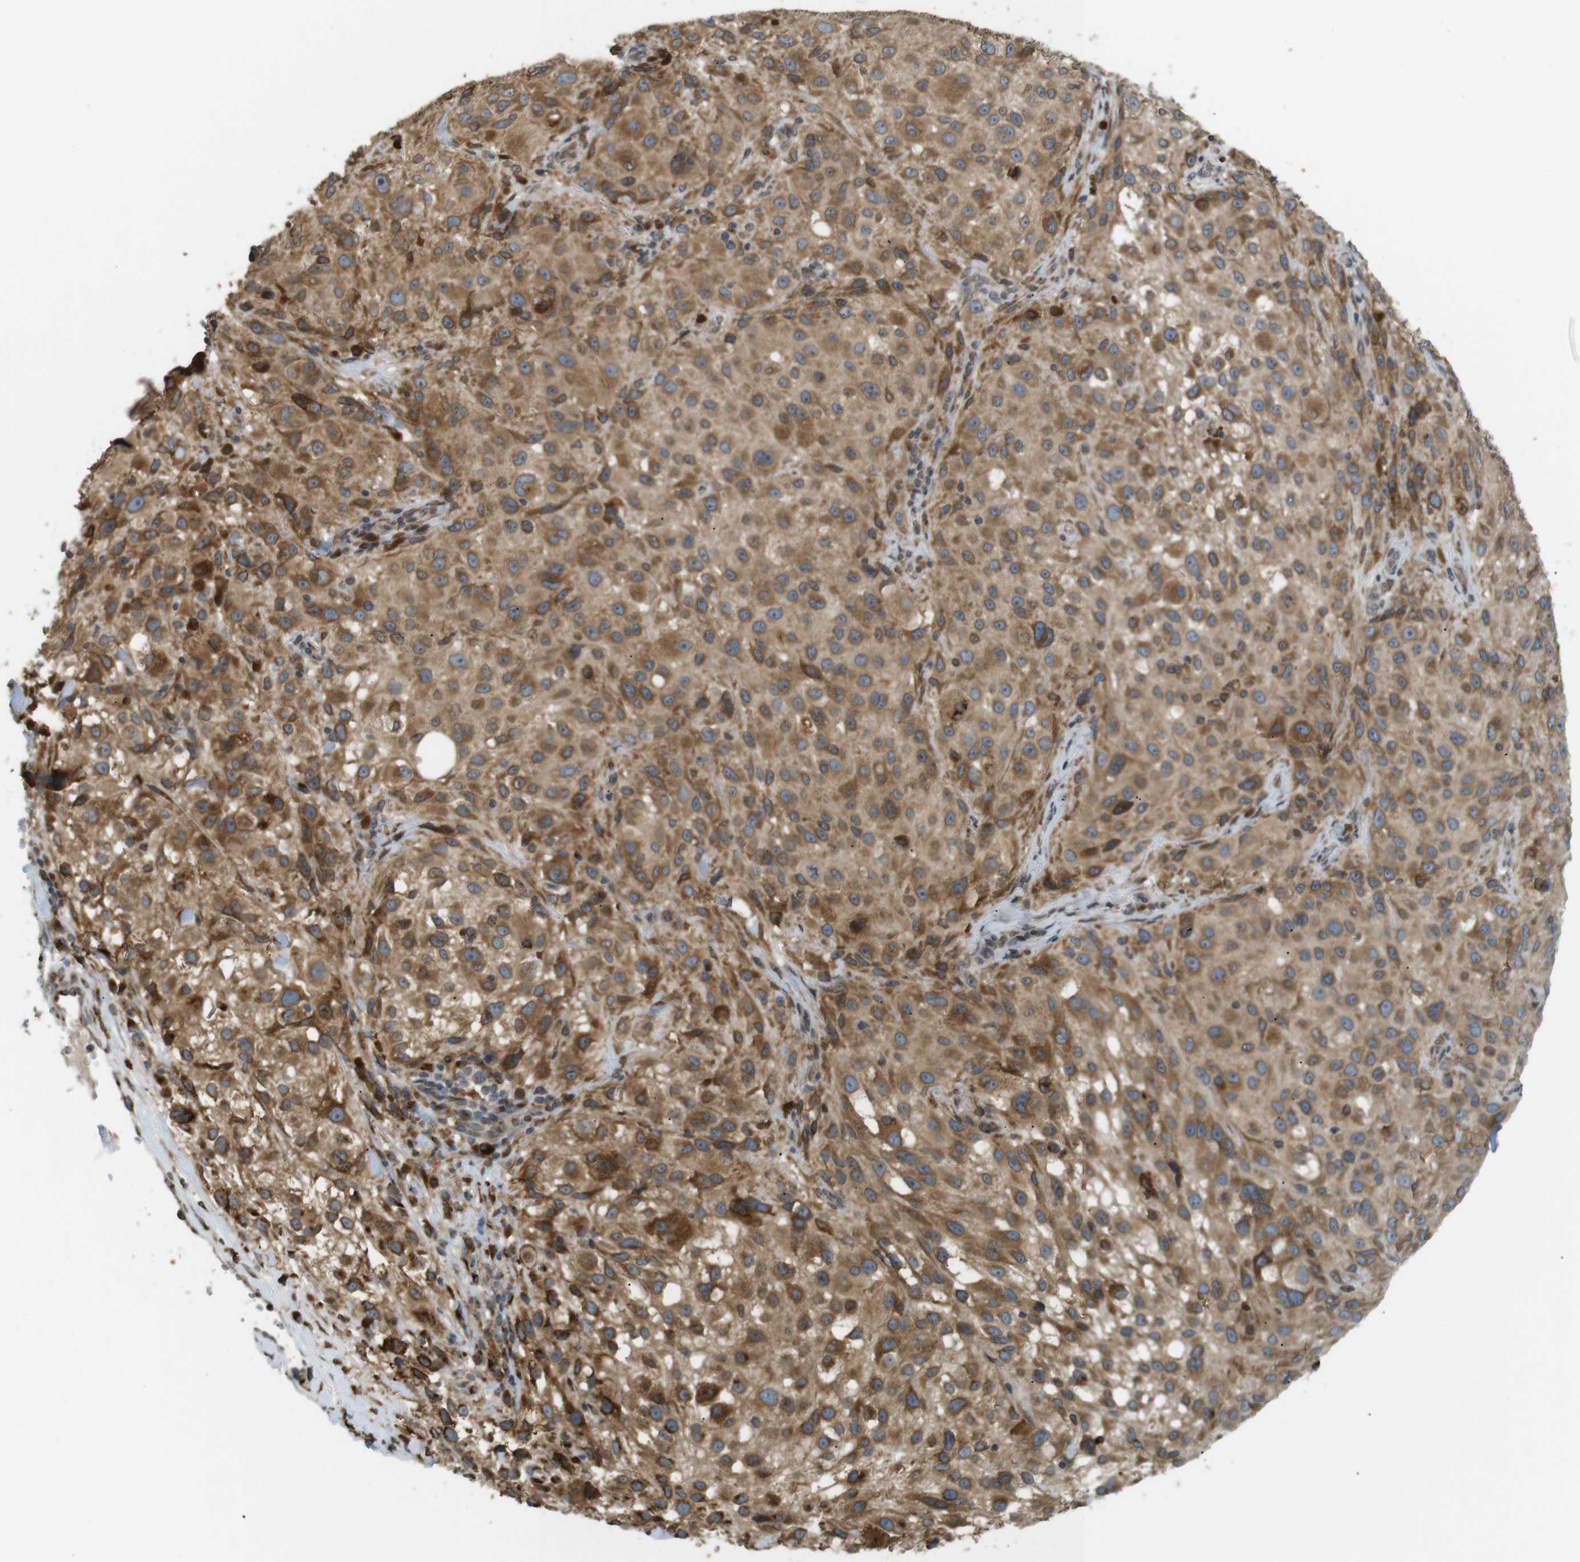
{"staining": {"intensity": "moderate", "quantity": ">75%", "location": "cytoplasmic/membranous"}, "tissue": "melanoma", "cell_type": "Tumor cells", "image_type": "cancer", "snomed": [{"axis": "morphology", "description": "Necrosis, NOS"}, {"axis": "morphology", "description": "Malignant melanoma, NOS"}, {"axis": "topography", "description": "Skin"}], "caption": "Immunohistochemistry of melanoma displays medium levels of moderate cytoplasmic/membranous expression in approximately >75% of tumor cells.", "gene": "TMED4", "patient": {"sex": "female", "age": 87}}